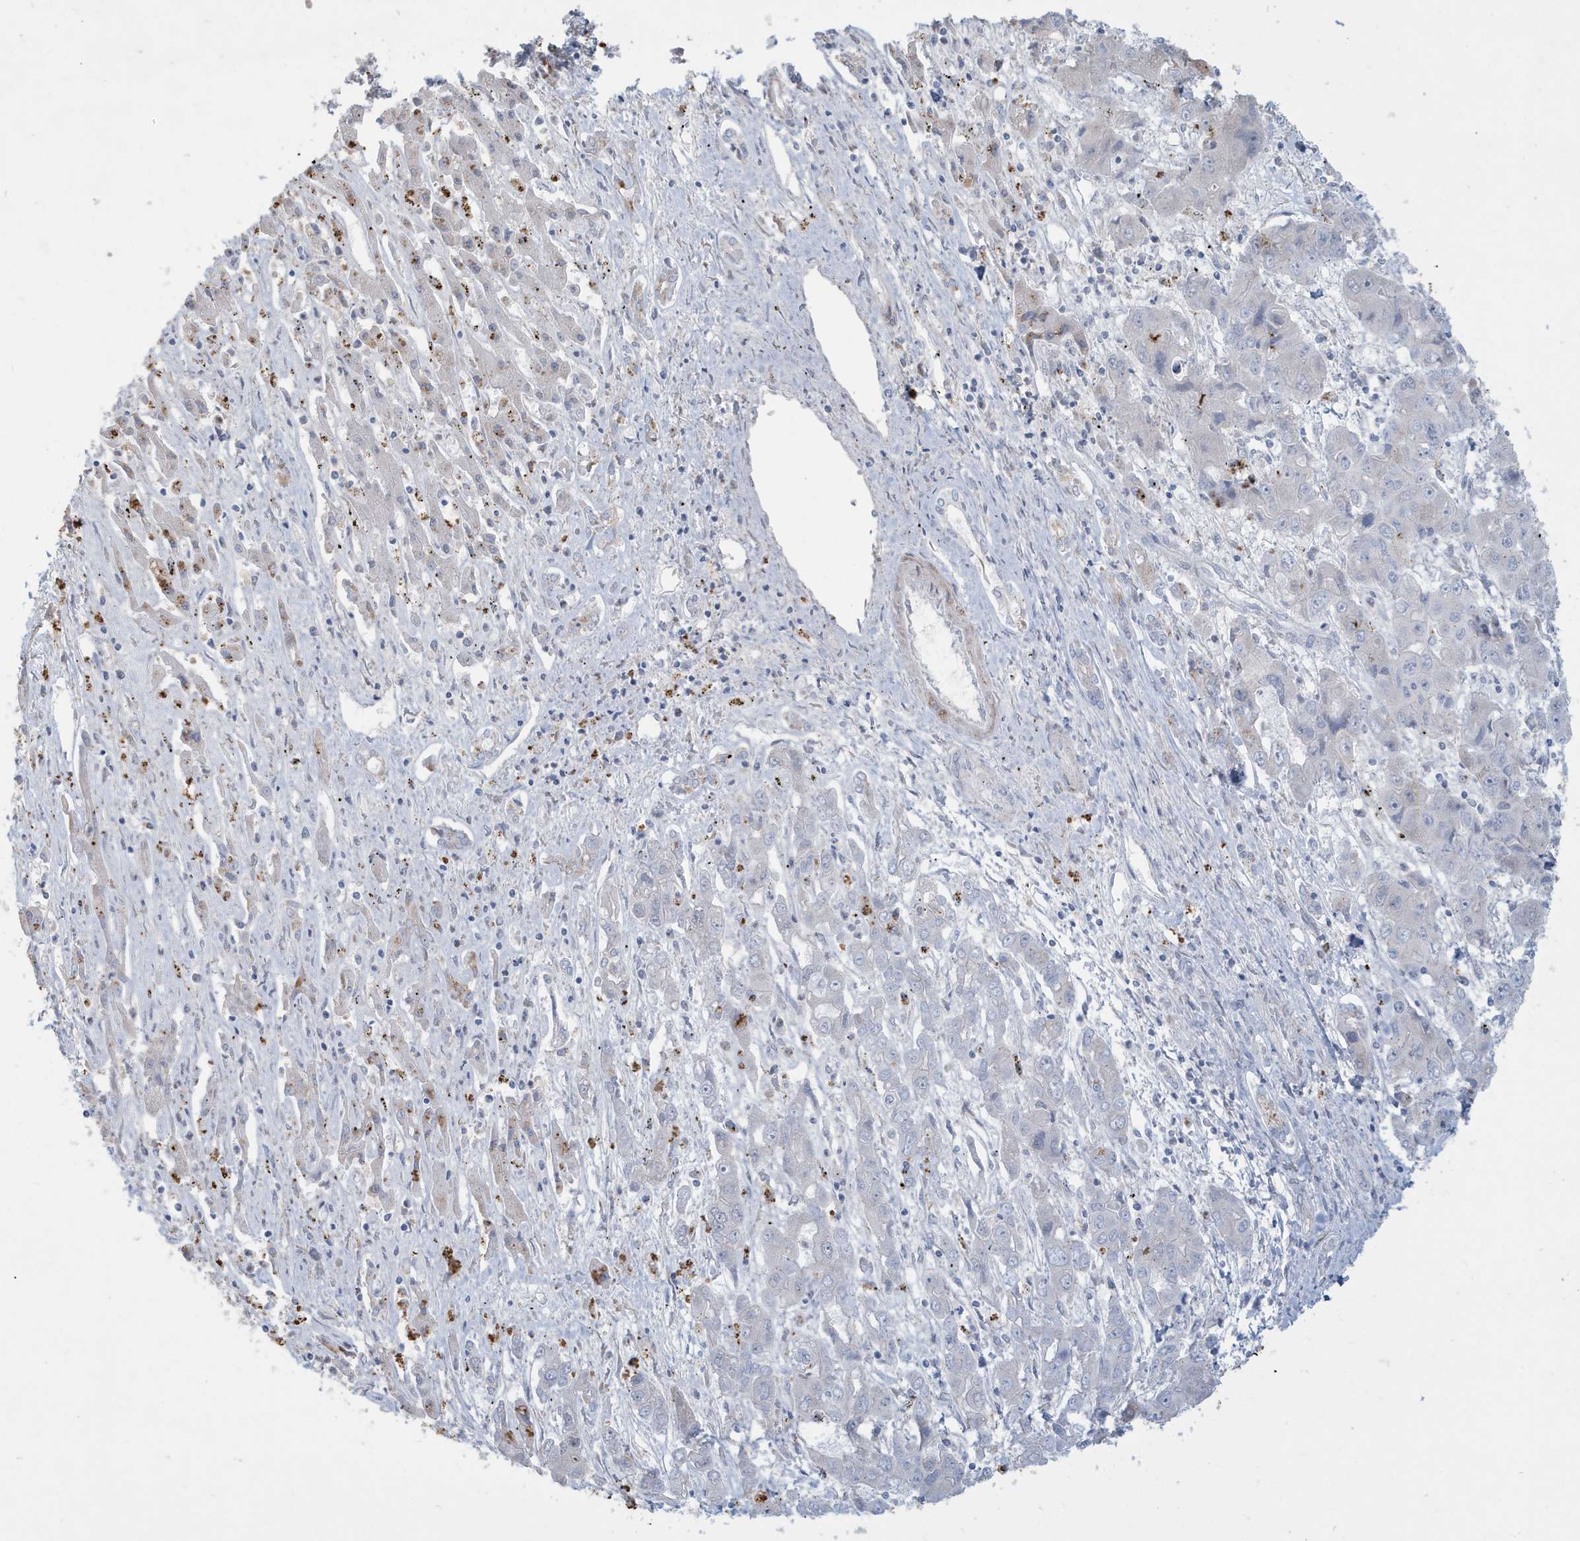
{"staining": {"intensity": "negative", "quantity": "none", "location": "none"}, "tissue": "liver cancer", "cell_type": "Tumor cells", "image_type": "cancer", "snomed": [{"axis": "morphology", "description": "Cholangiocarcinoma"}, {"axis": "topography", "description": "Liver"}], "caption": "A histopathology image of human liver cancer (cholangiocarcinoma) is negative for staining in tumor cells.", "gene": "FNDC1", "patient": {"sex": "male", "age": 67}}